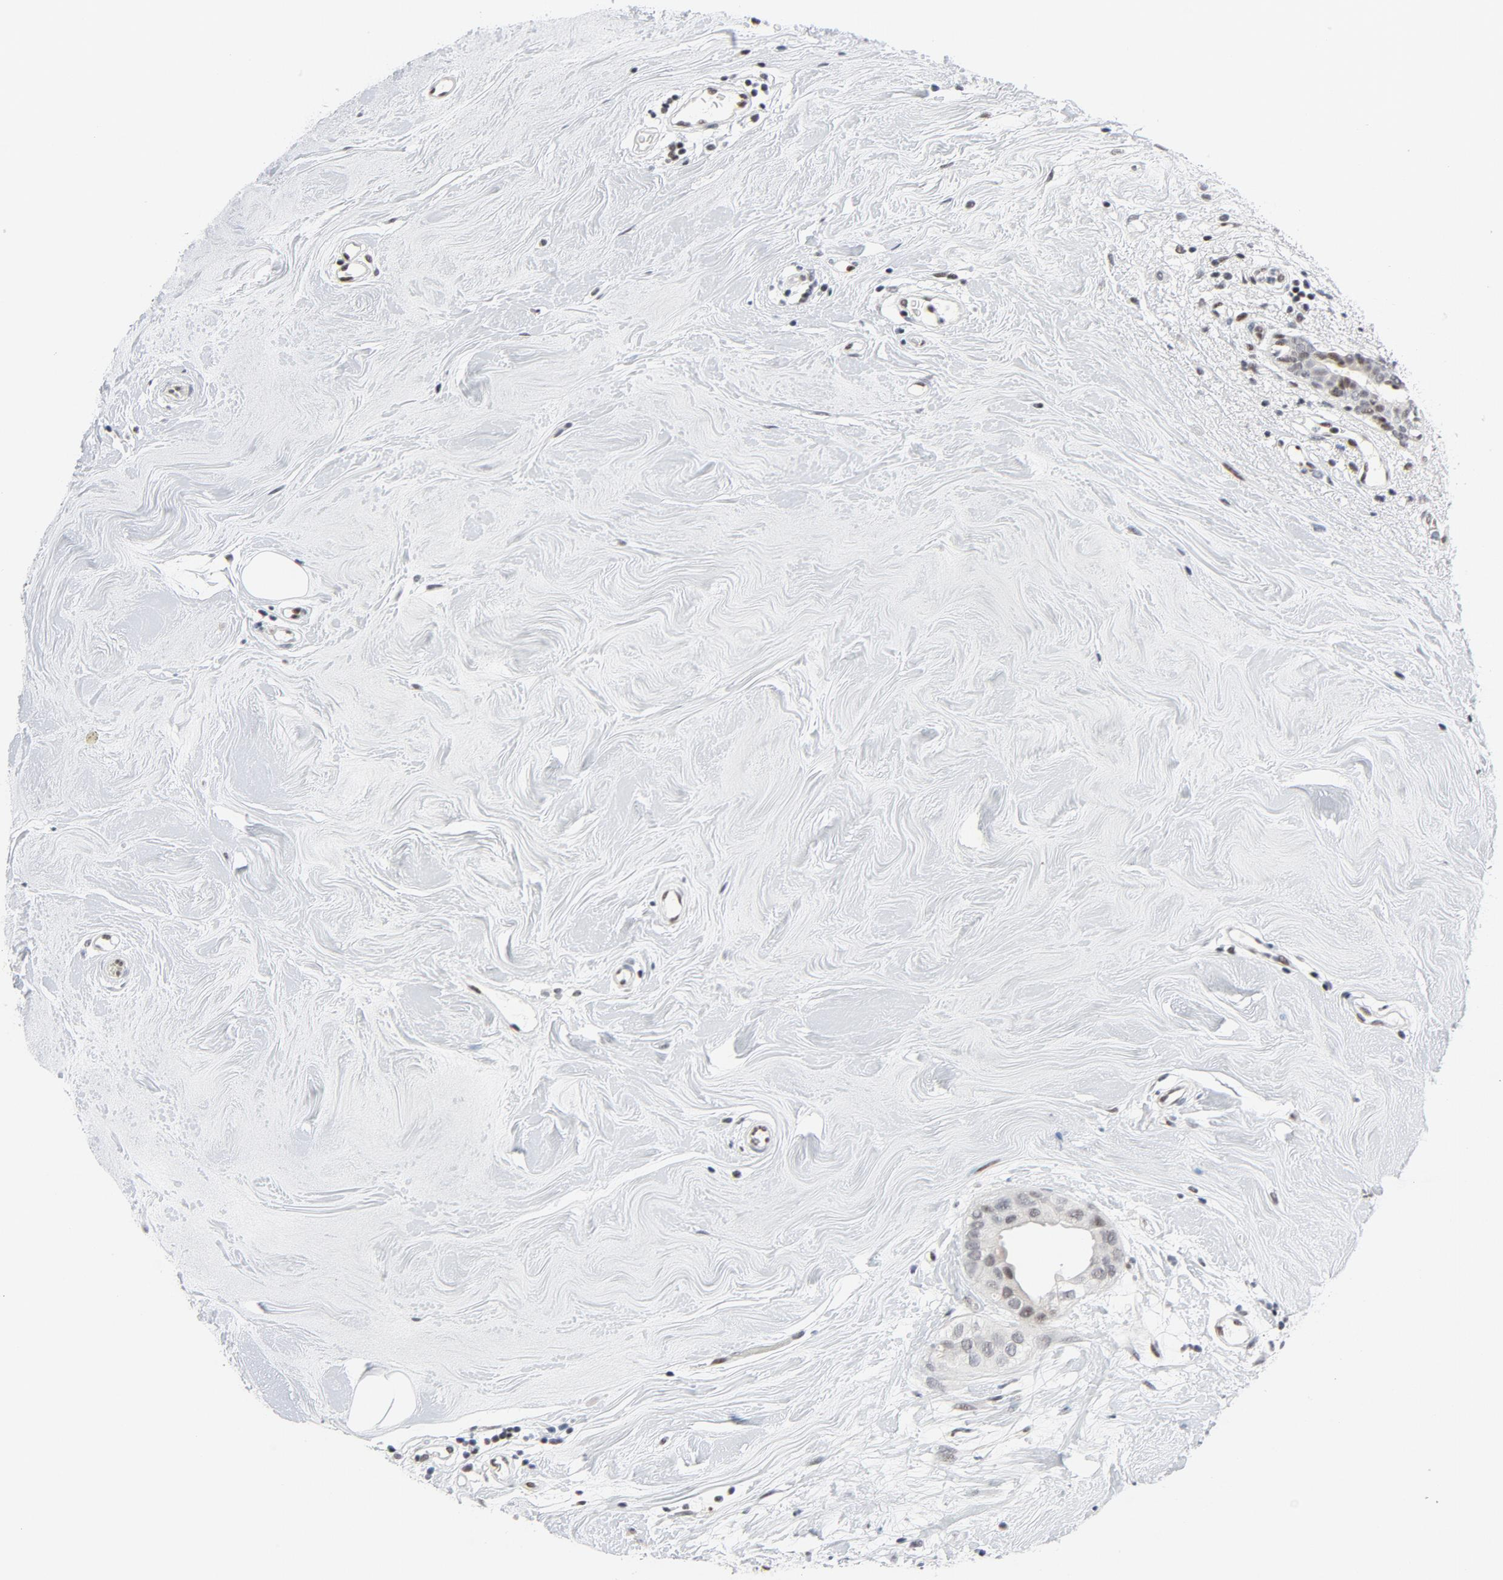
{"staining": {"intensity": "weak", "quantity": "<25%", "location": "nuclear"}, "tissue": "breast cancer", "cell_type": "Tumor cells", "image_type": "cancer", "snomed": [{"axis": "morphology", "description": "Duct carcinoma"}, {"axis": "topography", "description": "Breast"}], "caption": "Immunohistochemical staining of human breast infiltrating ductal carcinoma shows no significant staining in tumor cells.", "gene": "GABPA", "patient": {"sex": "female", "age": 40}}